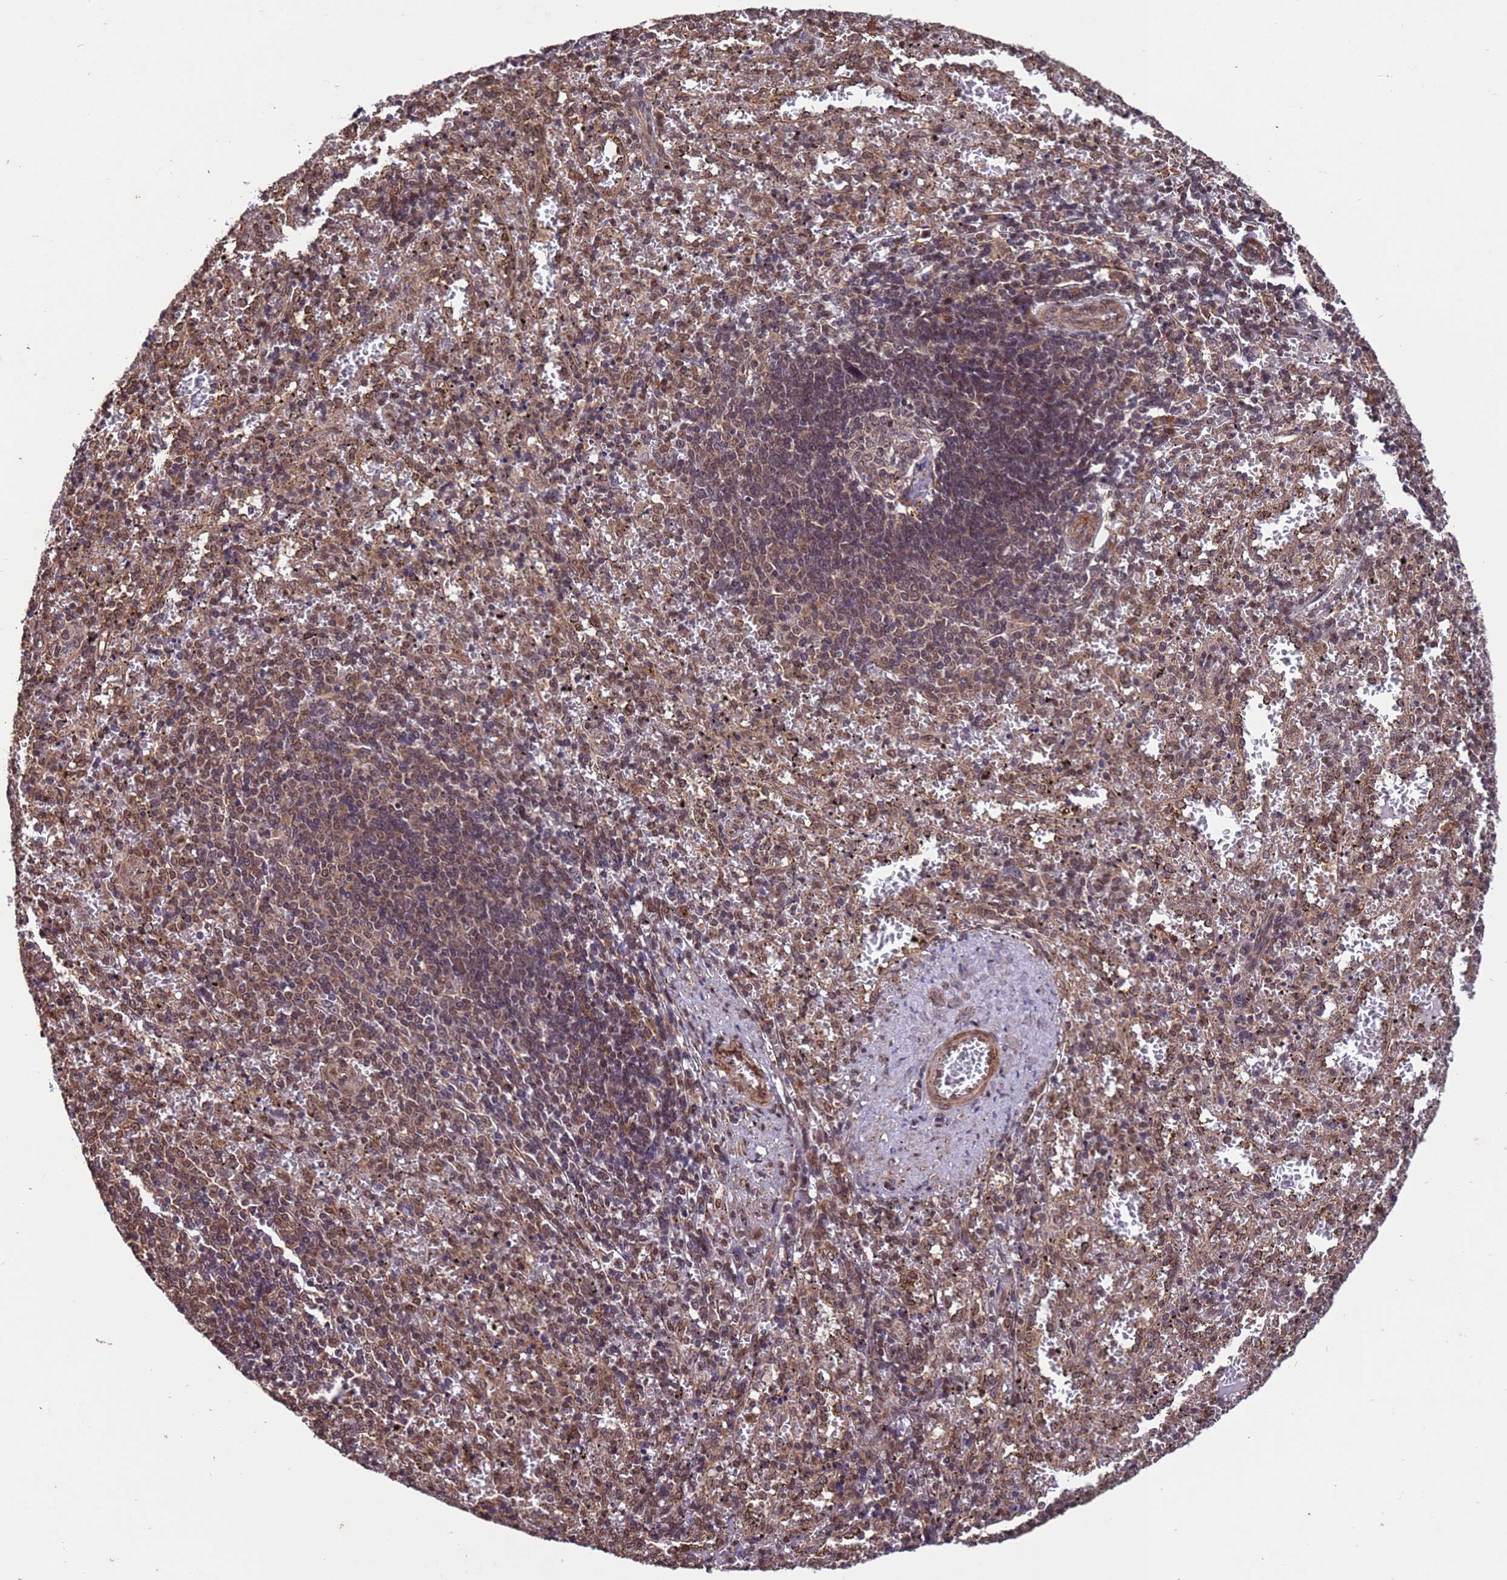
{"staining": {"intensity": "moderate", "quantity": "<25%", "location": "cytoplasmic/membranous"}, "tissue": "spleen", "cell_type": "Cells in red pulp", "image_type": "normal", "snomed": [{"axis": "morphology", "description": "Normal tissue, NOS"}, {"axis": "topography", "description": "Spleen"}], "caption": "Spleen stained with IHC shows moderate cytoplasmic/membranous staining in approximately <25% of cells in red pulp. (IHC, brightfield microscopy, high magnification).", "gene": "VSTM4", "patient": {"sex": "male", "age": 11}}